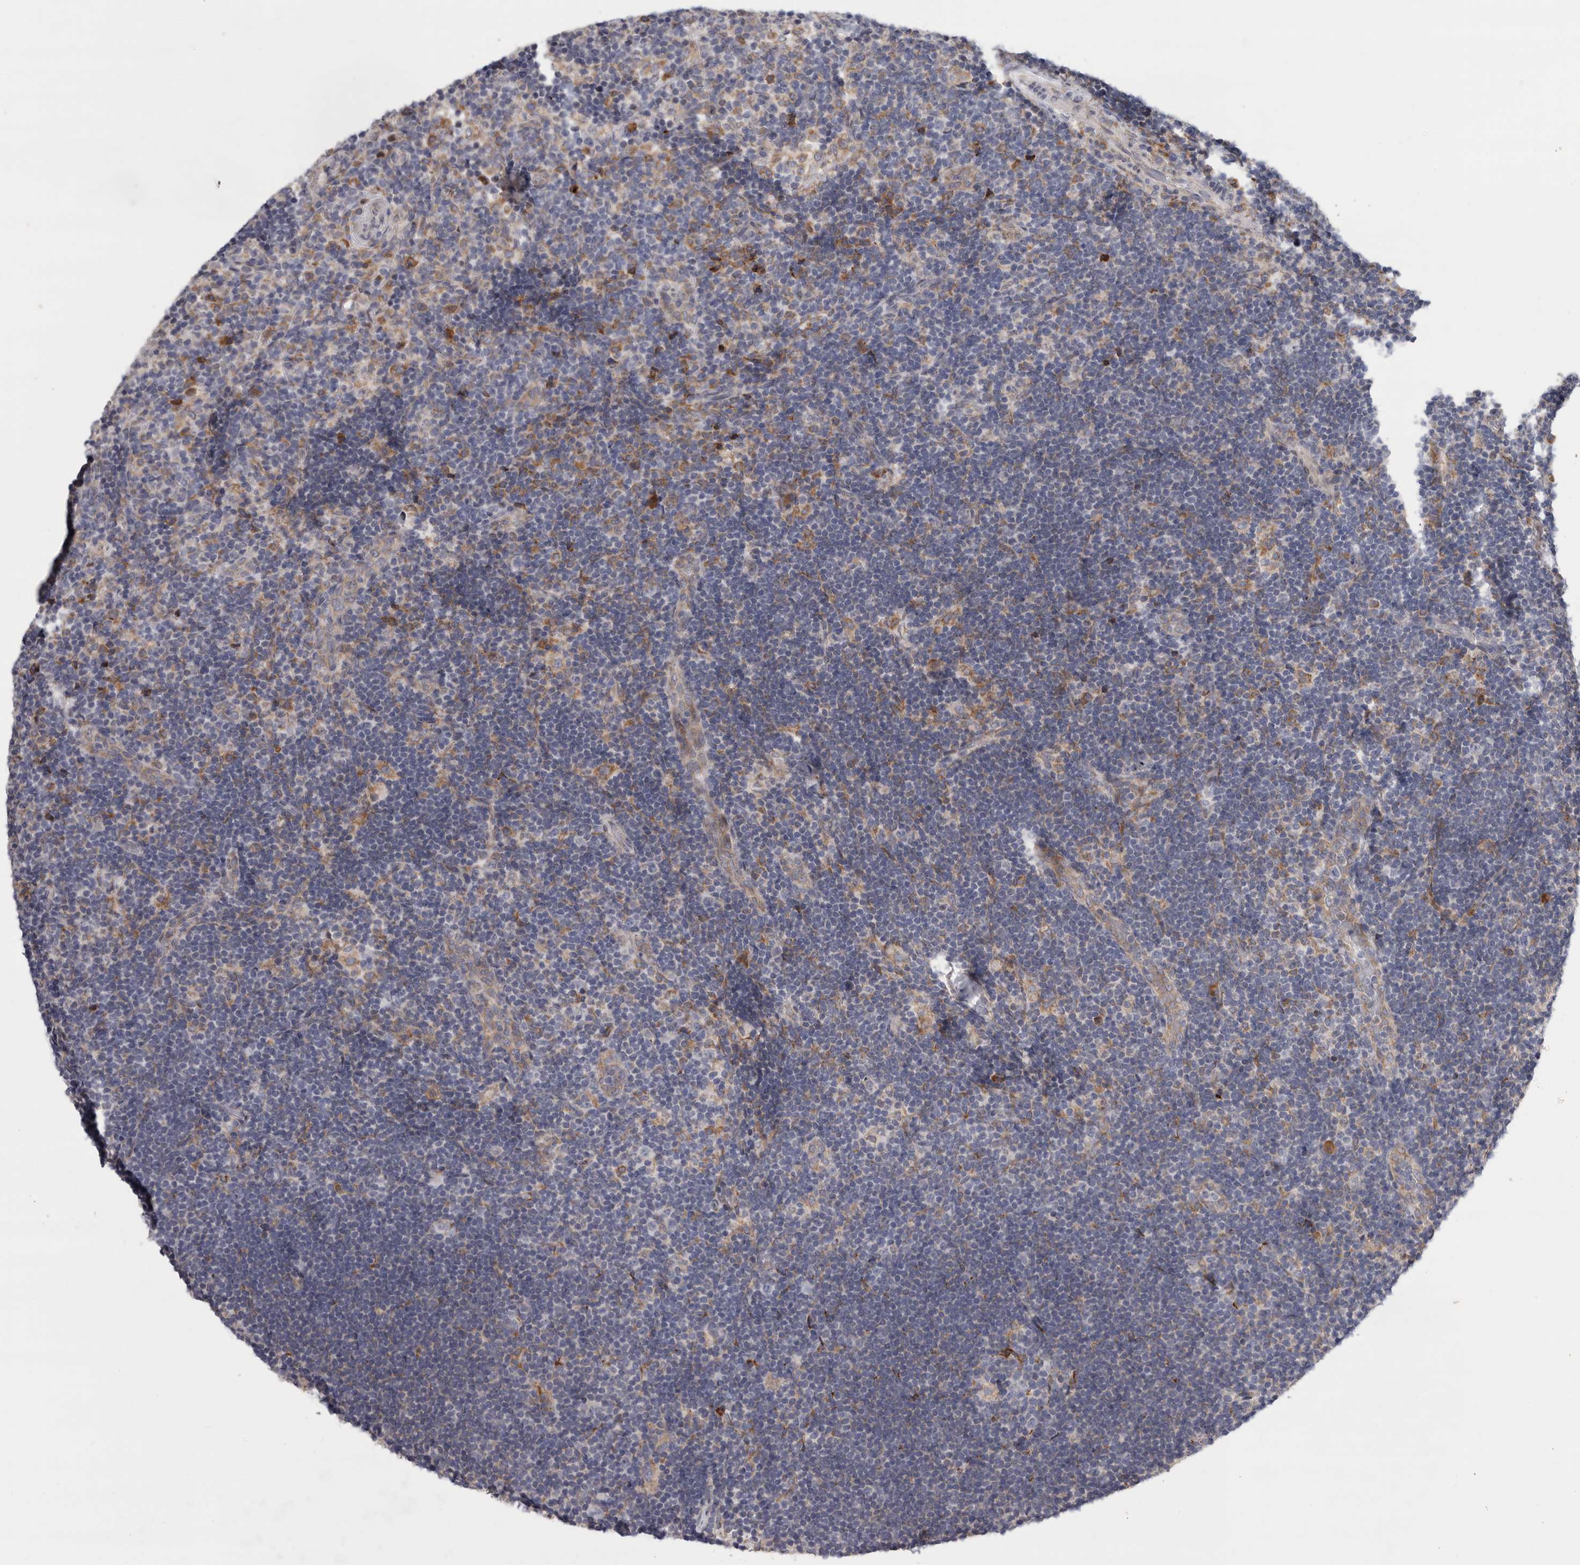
{"staining": {"intensity": "negative", "quantity": "none", "location": "none"}, "tissue": "lymph node", "cell_type": "Germinal center cells", "image_type": "normal", "snomed": [{"axis": "morphology", "description": "Normal tissue, NOS"}, {"axis": "topography", "description": "Lymph node"}], "caption": "IHC micrograph of benign lymph node: lymph node stained with DAB (3,3'-diaminobenzidine) exhibits no significant protein staining in germinal center cells.", "gene": "GANAB", "patient": {"sex": "female", "age": 22}}